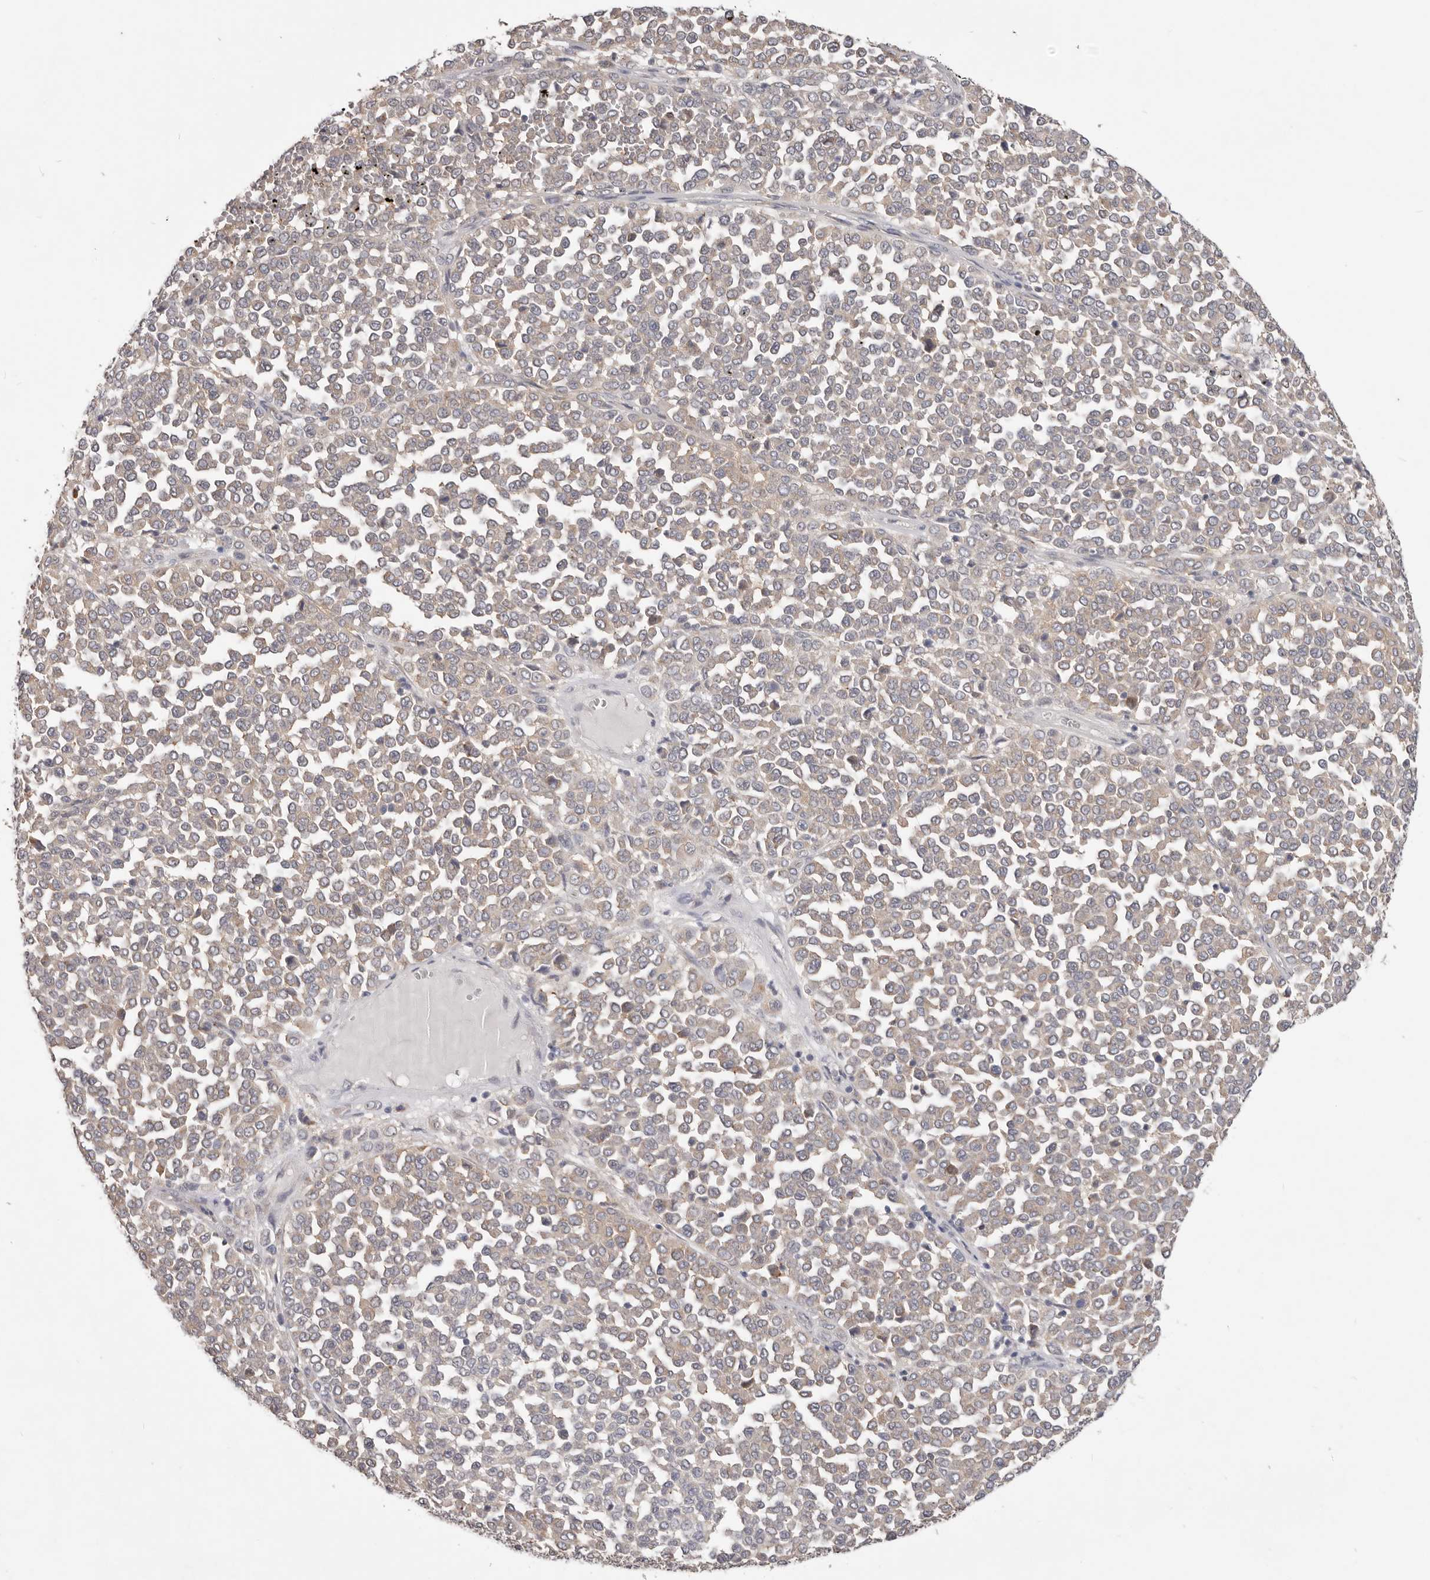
{"staining": {"intensity": "weak", "quantity": ">75%", "location": "cytoplasmic/membranous"}, "tissue": "melanoma", "cell_type": "Tumor cells", "image_type": "cancer", "snomed": [{"axis": "morphology", "description": "Malignant melanoma, Metastatic site"}, {"axis": "topography", "description": "Pancreas"}], "caption": "Tumor cells reveal weak cytoplasmic/membranous staining in about >75% of cells in melanoma.", "gene": "WDR77", "patient": {"sex": "female", "age": 30}}